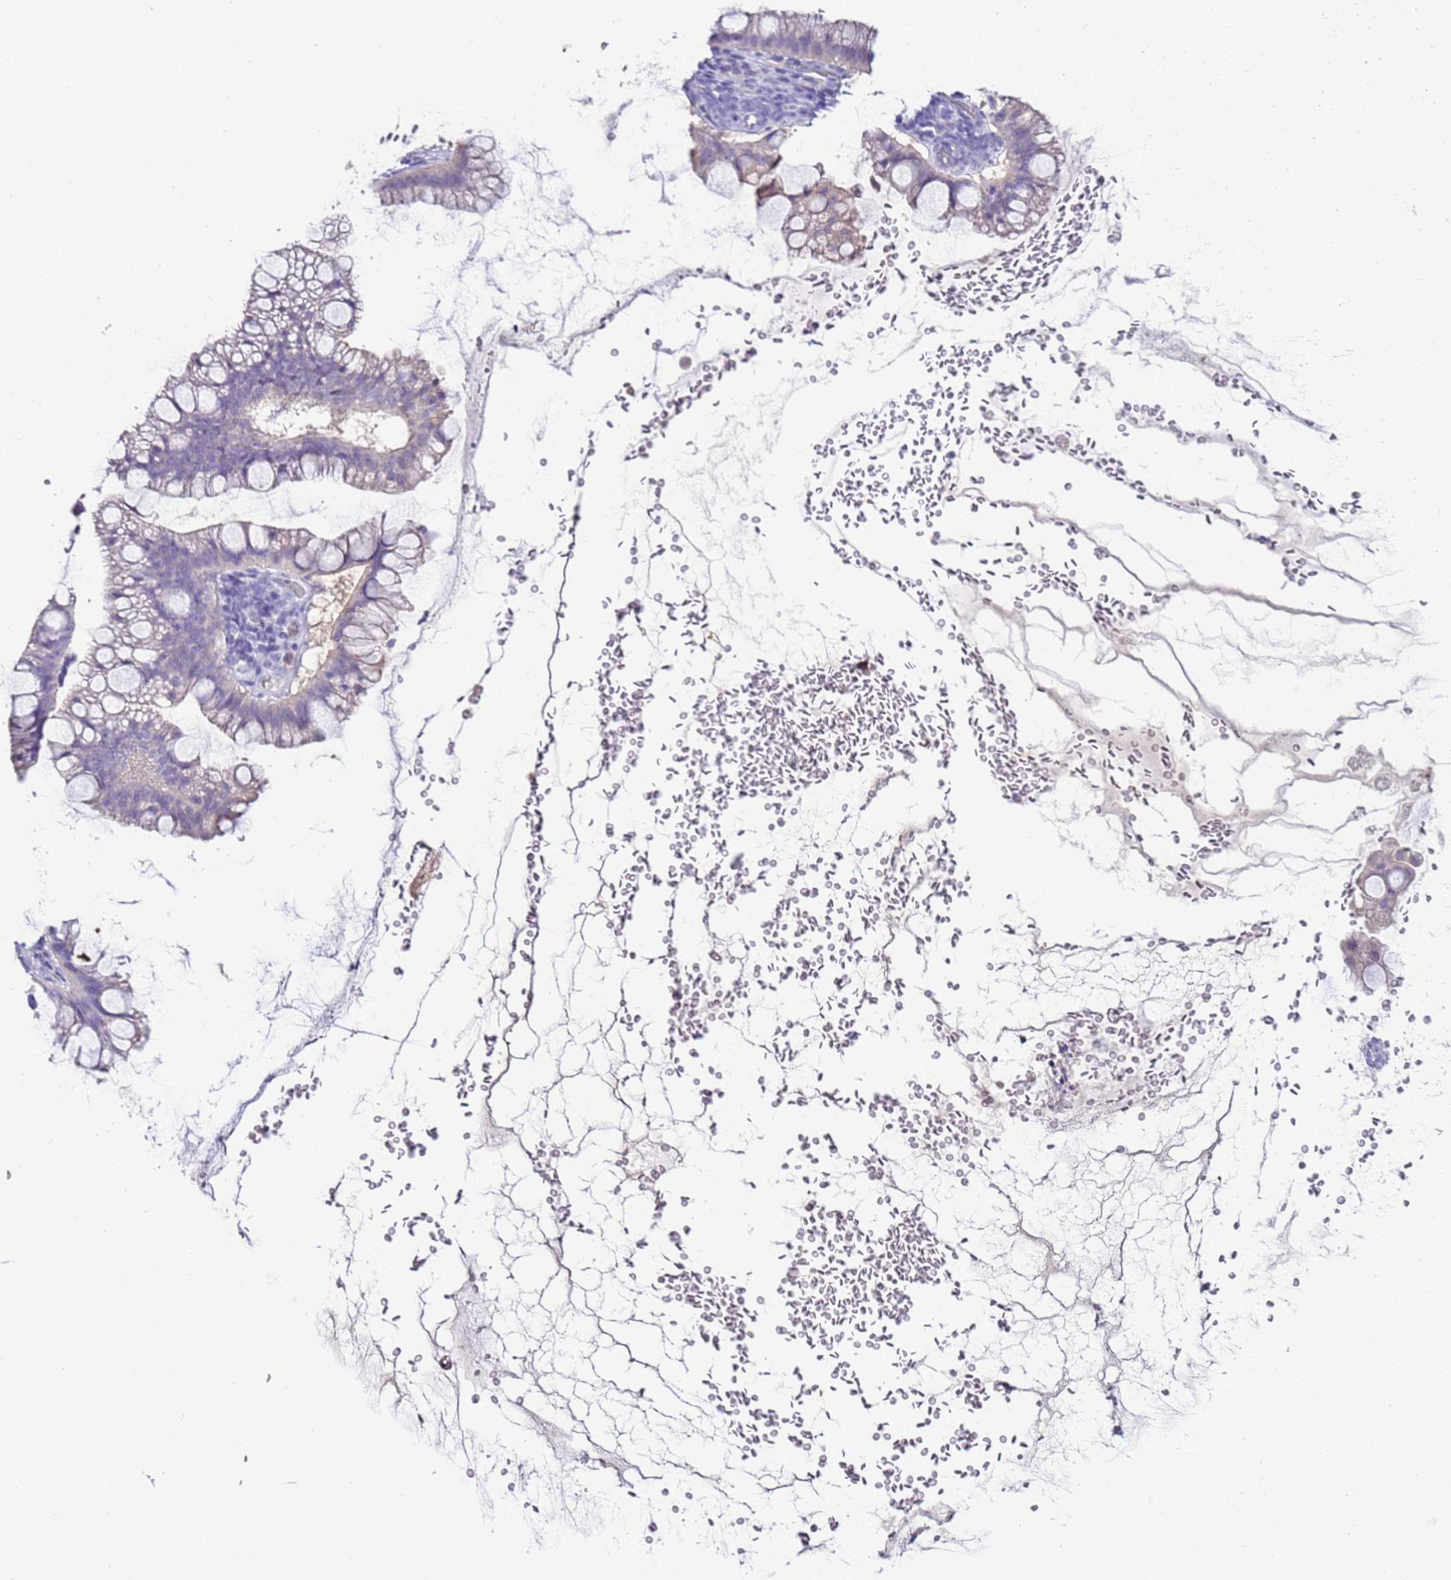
{"staining": {"intensity": "negative", "quantity": "none", "location": "none"}, "tissue": "ovarian cancer", "cell_type": "Tumor cells", "image_type": "cancer", "snomed": [{"axis": "morphology", "description": "Cystadenocarcinoma, mucinous, NOS"}, {"axis": "topography", "description": "Ovary"}], "caption": "The micrograph displays no significant staining in tumor cells of ovarian mucinous cystadenocarcinoma.", "gene": "IL2RG", "patient": {"sex": "female", "age": 73}}